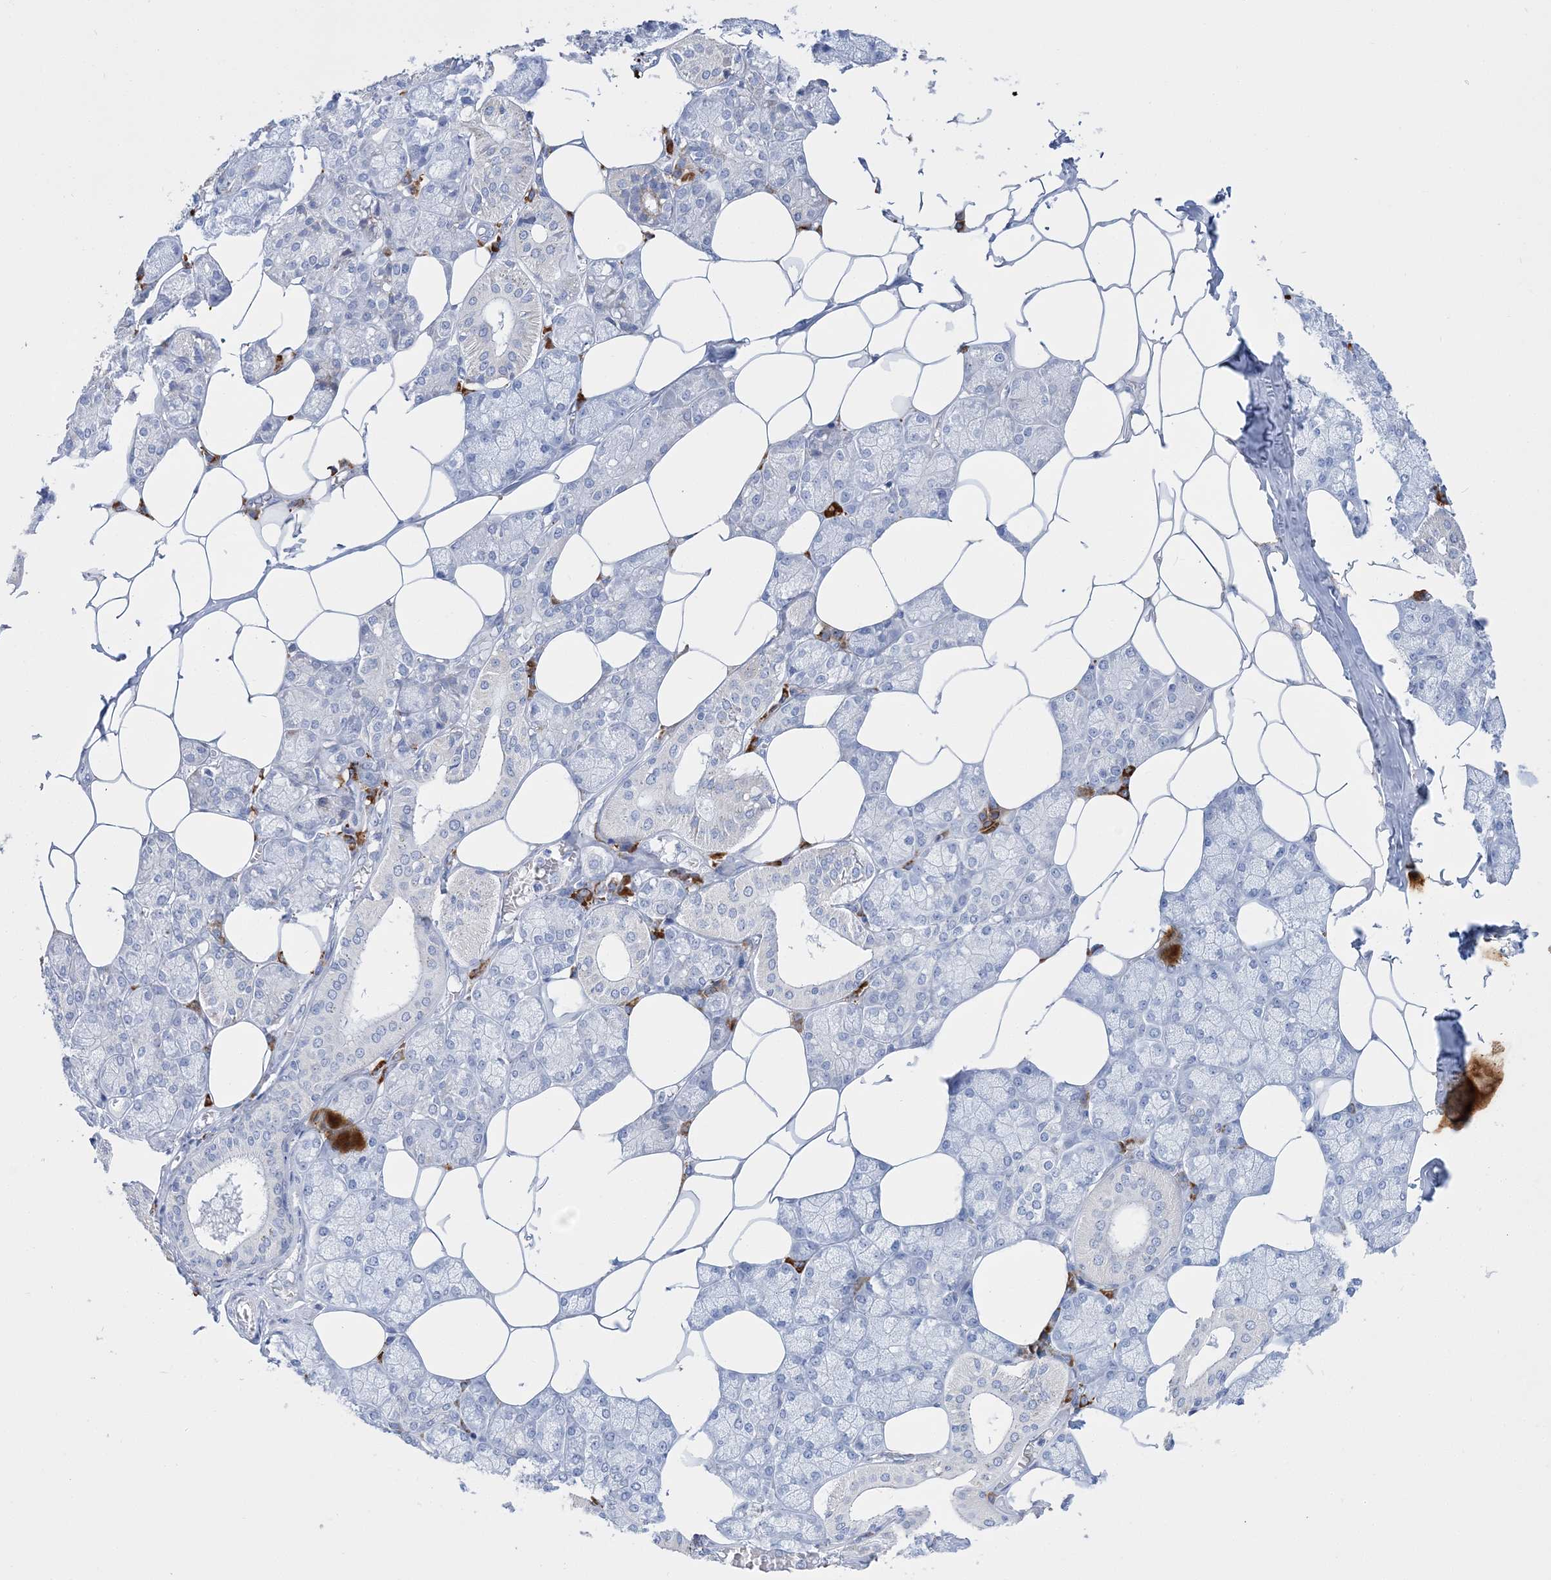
{"staining": {"intensity": "negative", "quantity": "none", "location": "none"}, "tissue": "salivary gland", "cell_type": "Glandular cells", "image_type": "normal", "snomed": [{"axis": "morphology", "description": "Normal tissue, NOS"}, {"axis": "topography", "description": "Salivary gland"}], "caption": "DAB (3,3'-diaminobenzidine) immunohistochemical staining of benign salivary gland exhibits no significant positivity in glandular cells. The staining is performed using DAB (3,3'-diaminobenzidine) brown chromogen with nuclei counter-stained in using hematoxylin.", "gene": "TSPYL6", "patient": {"sex": "male", "age": 62}}